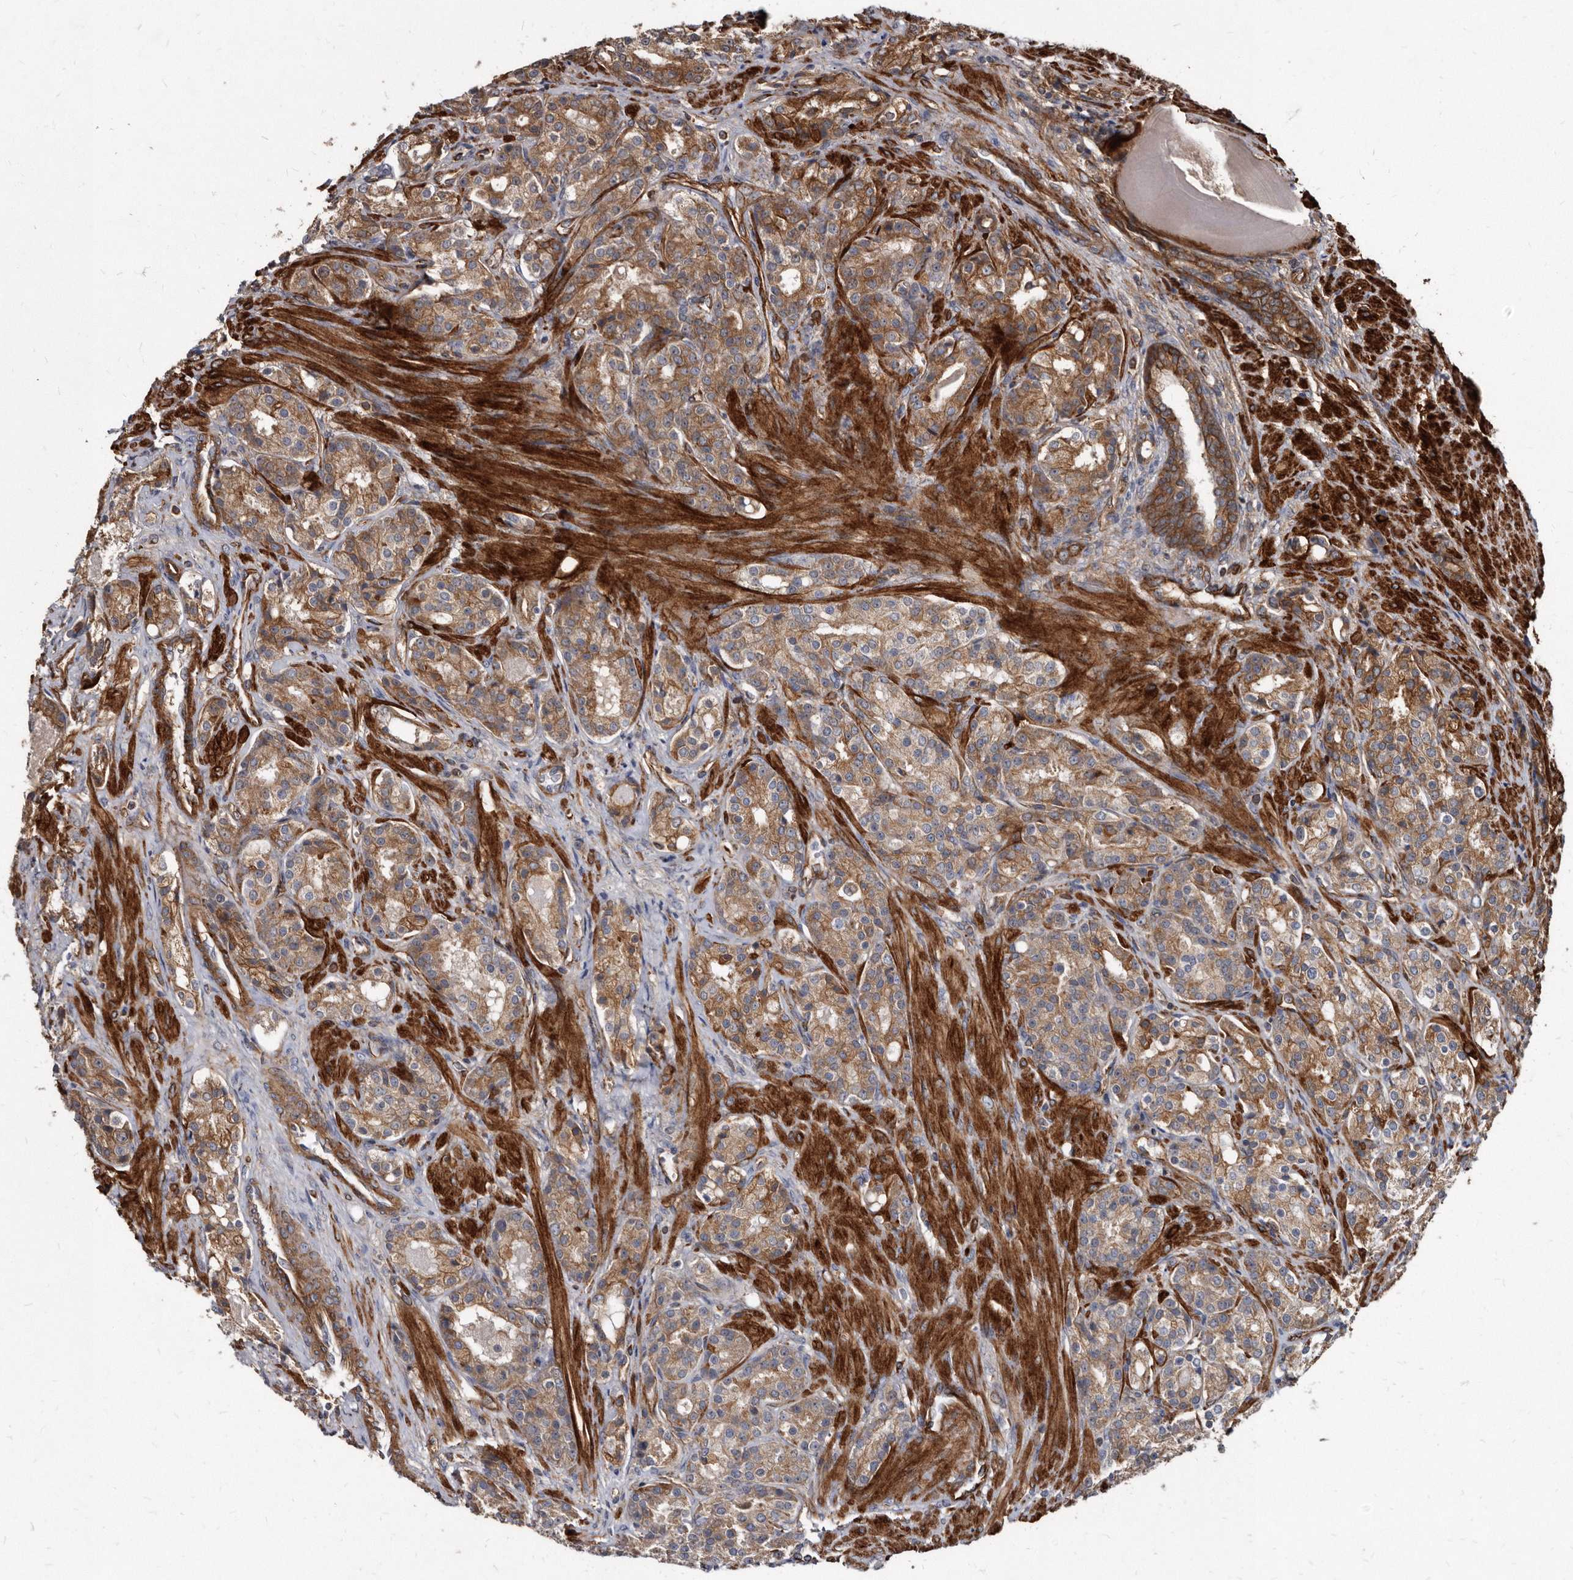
{"staining": {"intensity": "moderate", "quantity": ">75%", "location": "cytoplasmic/membranous"}, "tissue": "prostate cancer", "cell_type": "Tumor cells", "image_type": "cancer", "snomed": [{"axis": "morphology", "description": "Adenocarcinoma, High grade"}, {"axis": "topography", "description": "Prostate"}], "caption": "Adenocarcinoma (high-grade) (prostate) stained with a protein marker displays moderate staining in tumor cells.", "gene": "KCTD20", "patient": {"sex": "male", "age": 60}}